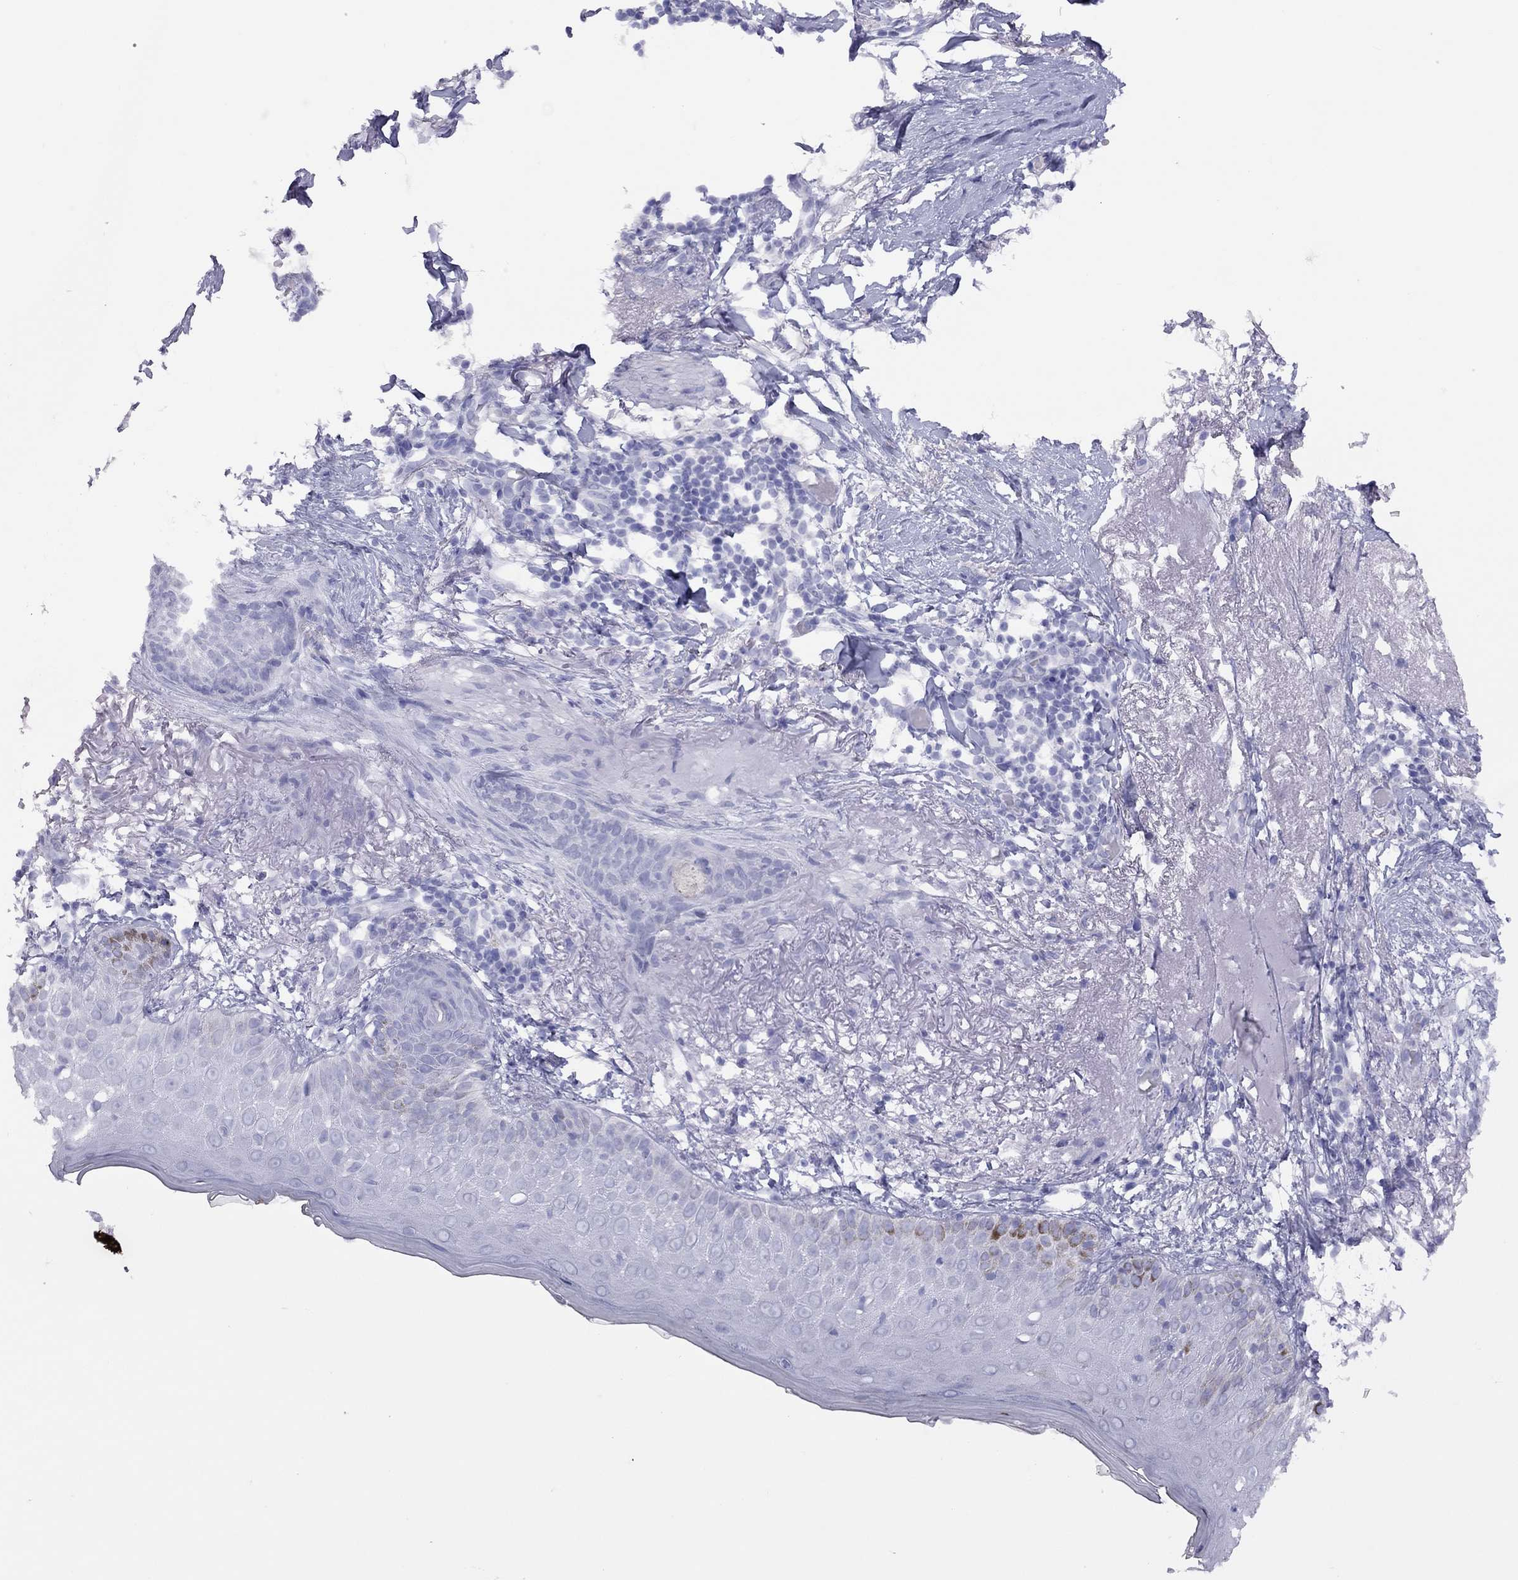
{"staining": {"intensity": "negative", "quantity": "none", "location": "none"}, "tissue": "skin cancer", "cell_type": "Tumor cells", "image_type": "cancer", "snomed": [{"axis": "morphology", "description": "Normal tissue, NOS"}, {"axis": "morphology", "description": "Basal cell carcinoma"}, {"axis": "topography", "description": "Skin"}], "caption": "A high-resolution micrograph shows IHC staining of basal cell carcinoma (skin), which shows no significant expression in tumor cells. (Stains: DAB immunohistochemistry (IHC) with hematoxylin counter stain, Microscopy: brightfield microscopy at high magnification).", "gene": "MUC16", "patient": {"sex": "male", "age": 84}}